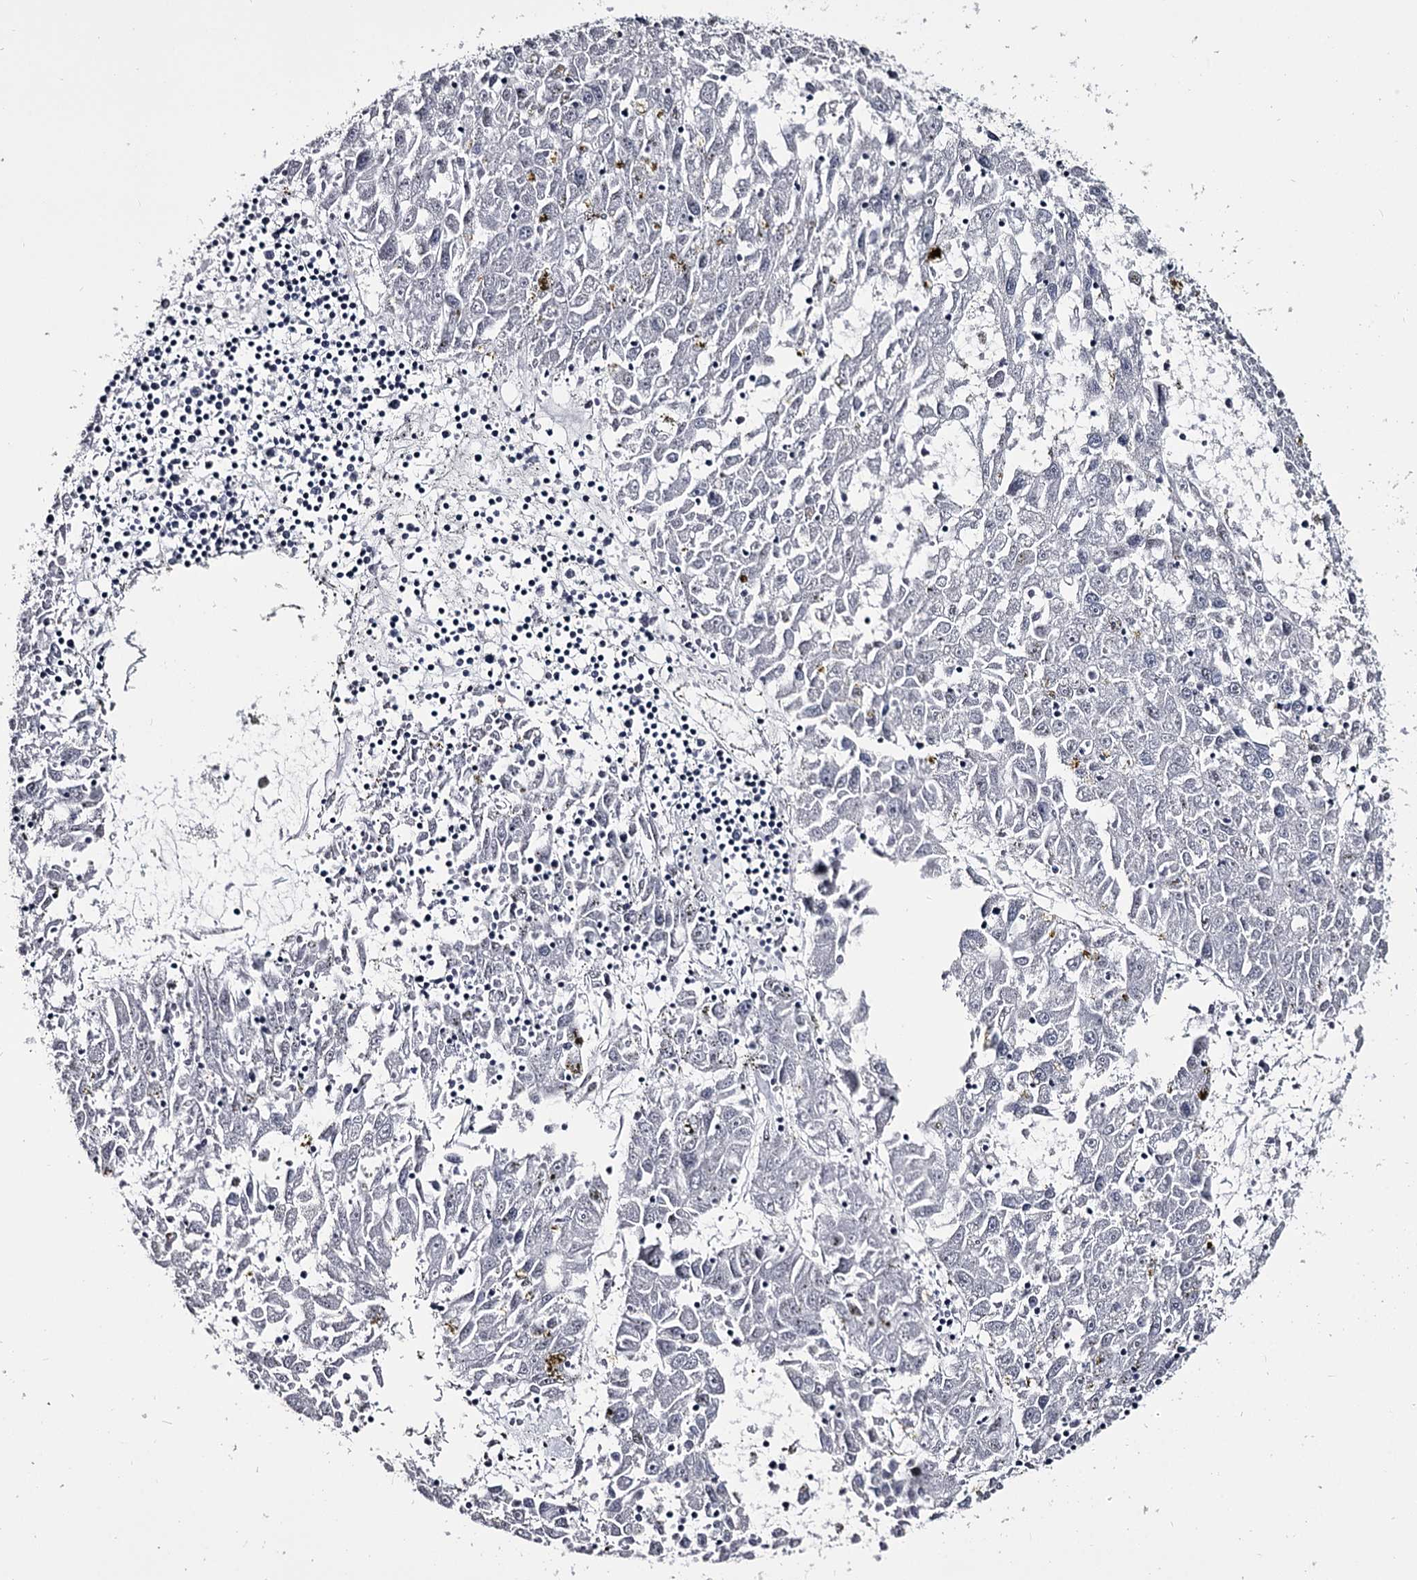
{"staining": {"intensity": "negative", "quantity": "none", "location": "none"}, "tissue": "liver cancer", "cell_type": "Tumor cells", "image_type": "cancer", "snomed": [{"axis": "morphology", "description": "Carcinoma, Hepatocellular, NOS"}, {"axis": "topography", "description": "Liver"}], "caption": "Immunohistochemical staining of human hepatocellular carcinoma (liver) shows no significant positivity in tumor cells.", "gene": "OVOL2", "patient": {"sex": "male", "age": 49}}